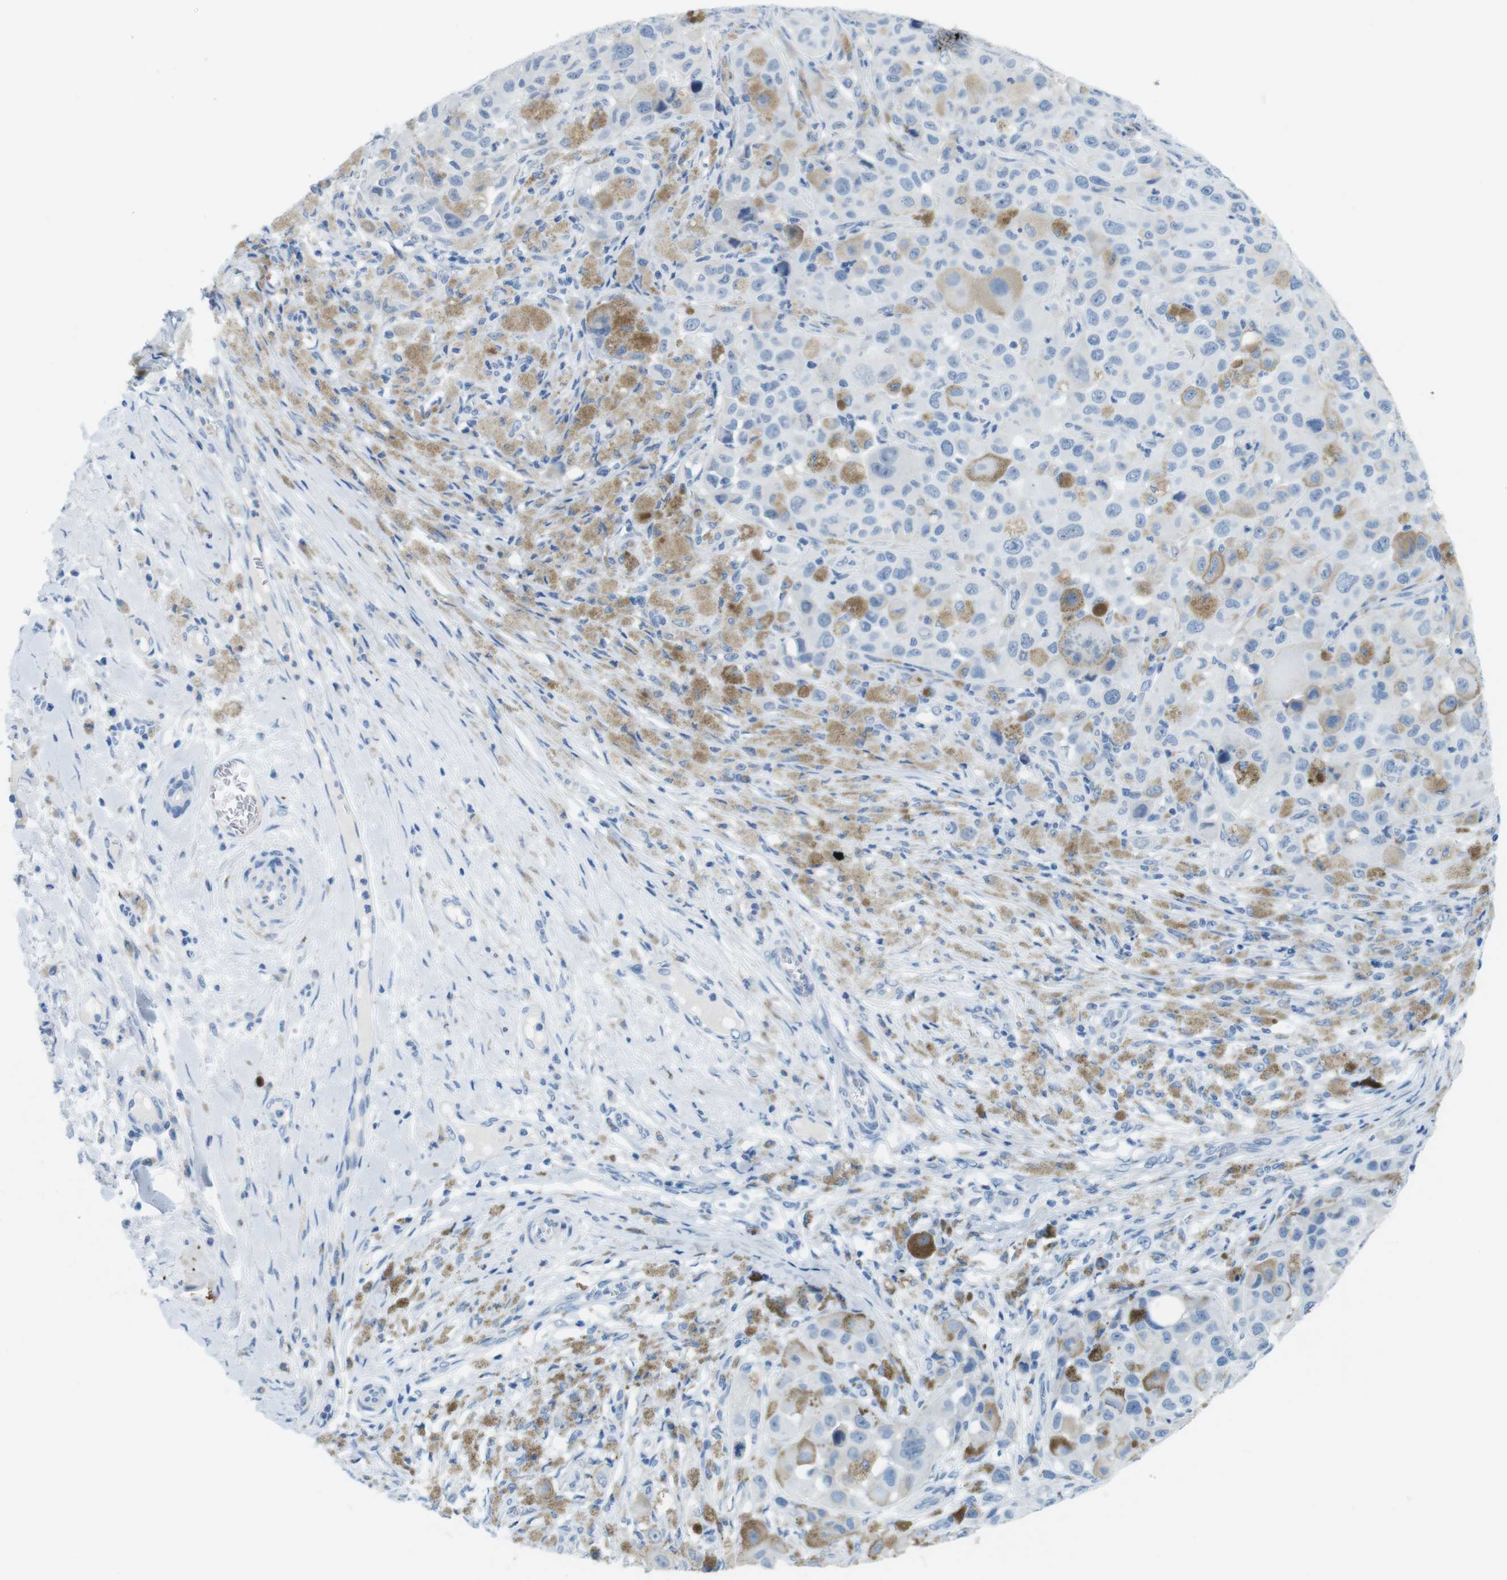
{"staining": {"intensity": "negative", "quantity": "none", "location": "none"}, "tissue": "melanoma", "cell_type": "Tumor cells", "image_type": "cancer", "snomed": [{"axis": "morphology", "description": "Malignant melanoma, NOS"}, {"axis": "topography", "description": "Skin"}], "caption": "This is a image of immunohistochemistry (IHC) staining of melanoma, which shows no expression in tumor cells.", "gene": "GAP43", "patient": {"sex": "male", "age": 96}}